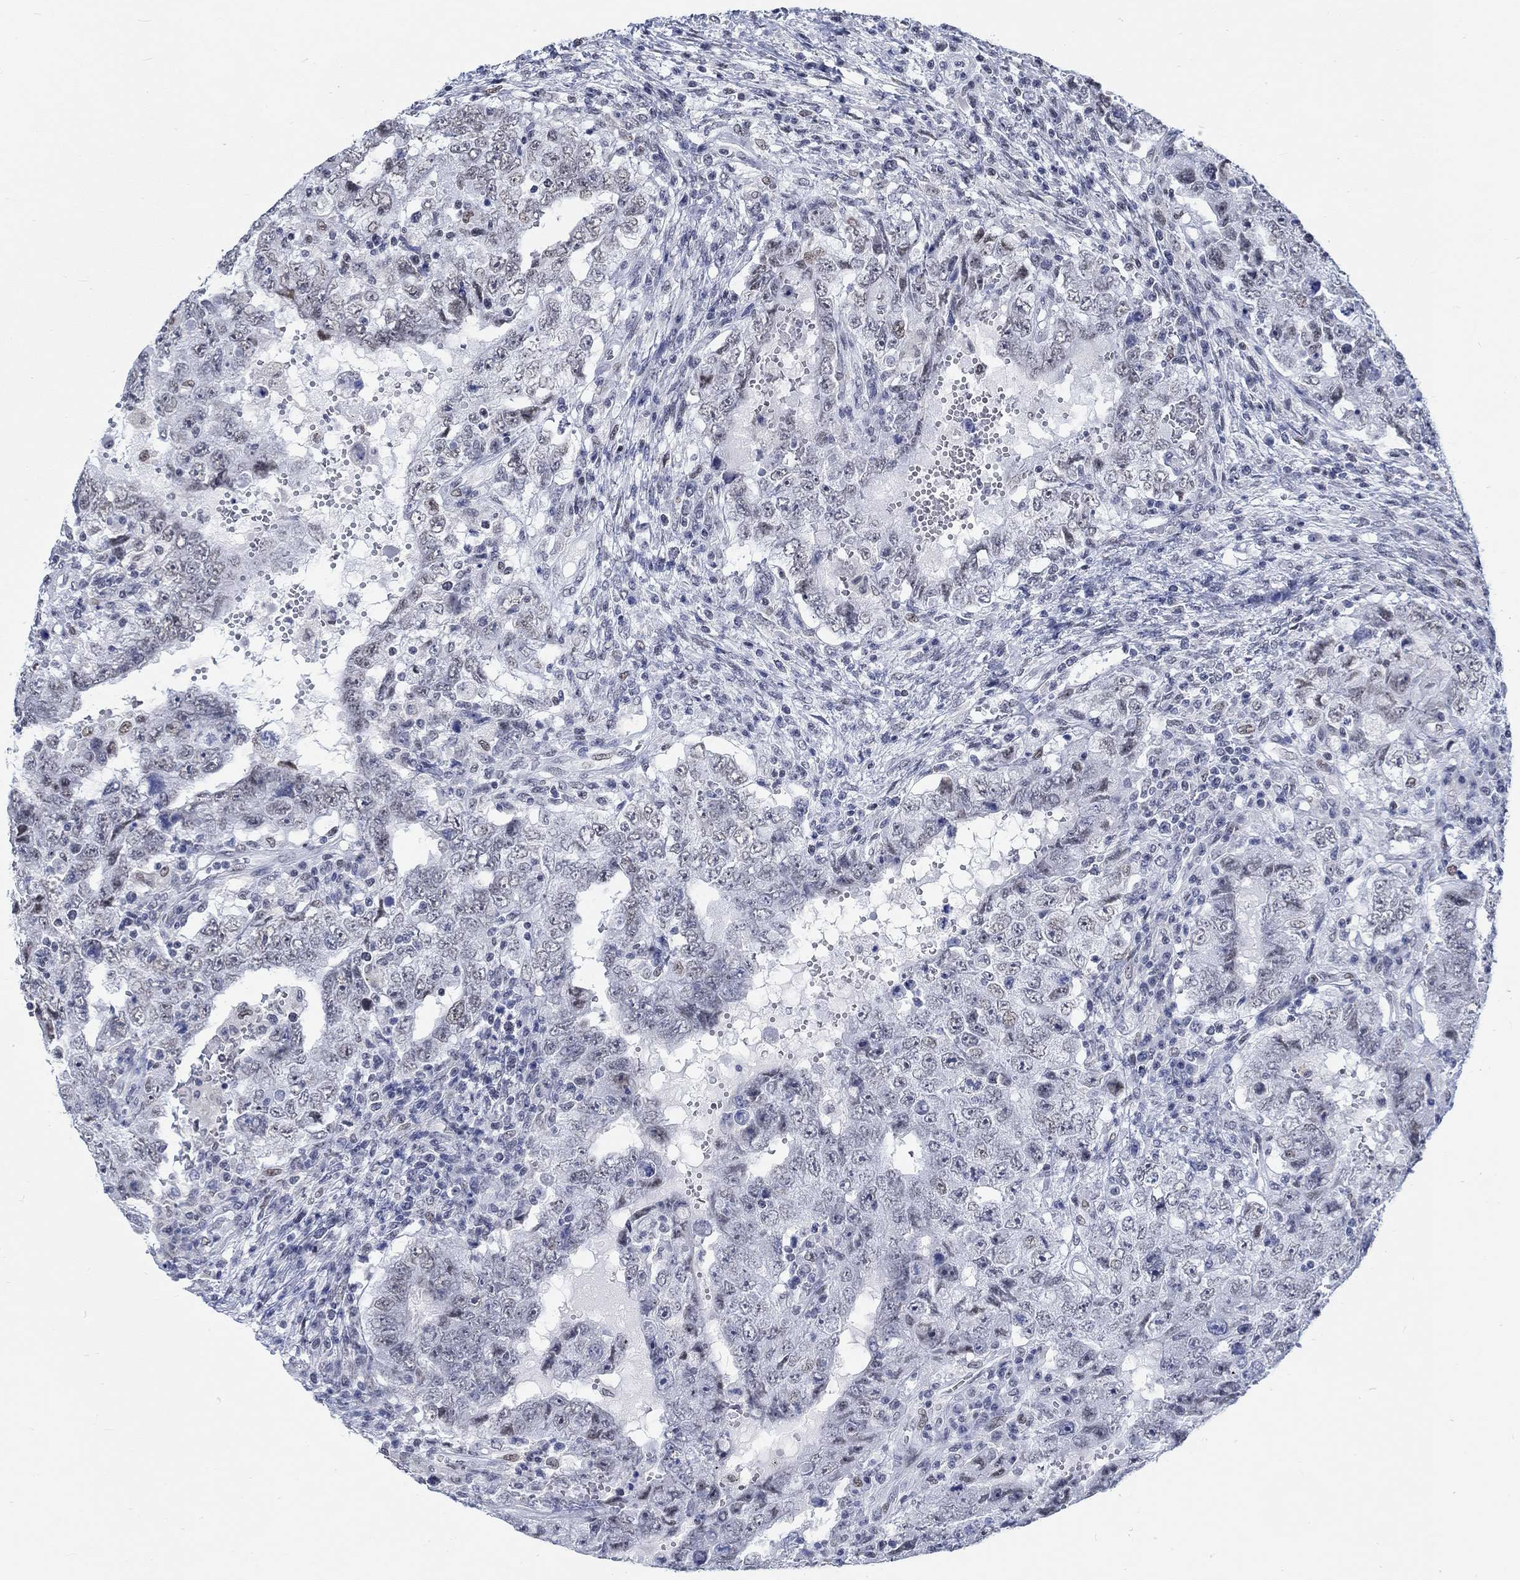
{"staining": {"intensity": "negative", "quantity": "none", "location": "none"}, "tissue": "testis cancer", "cell_type": "Tumor cells", "image_type": "cancer", "snomed": [{"axis": "morphology", "description": "Carcinoma, Embryonal, NOS"}, {"axis": "topography", "description": "Testis"}], "caption": "A high-resolution micrograph shows immunohistochemistry (IHC) staining of testis embryonal carcinoma, which shows no significant positivity in tumor cells.", "gene": "KCNH8", "patient": {"sex": "male", "age": 26}}